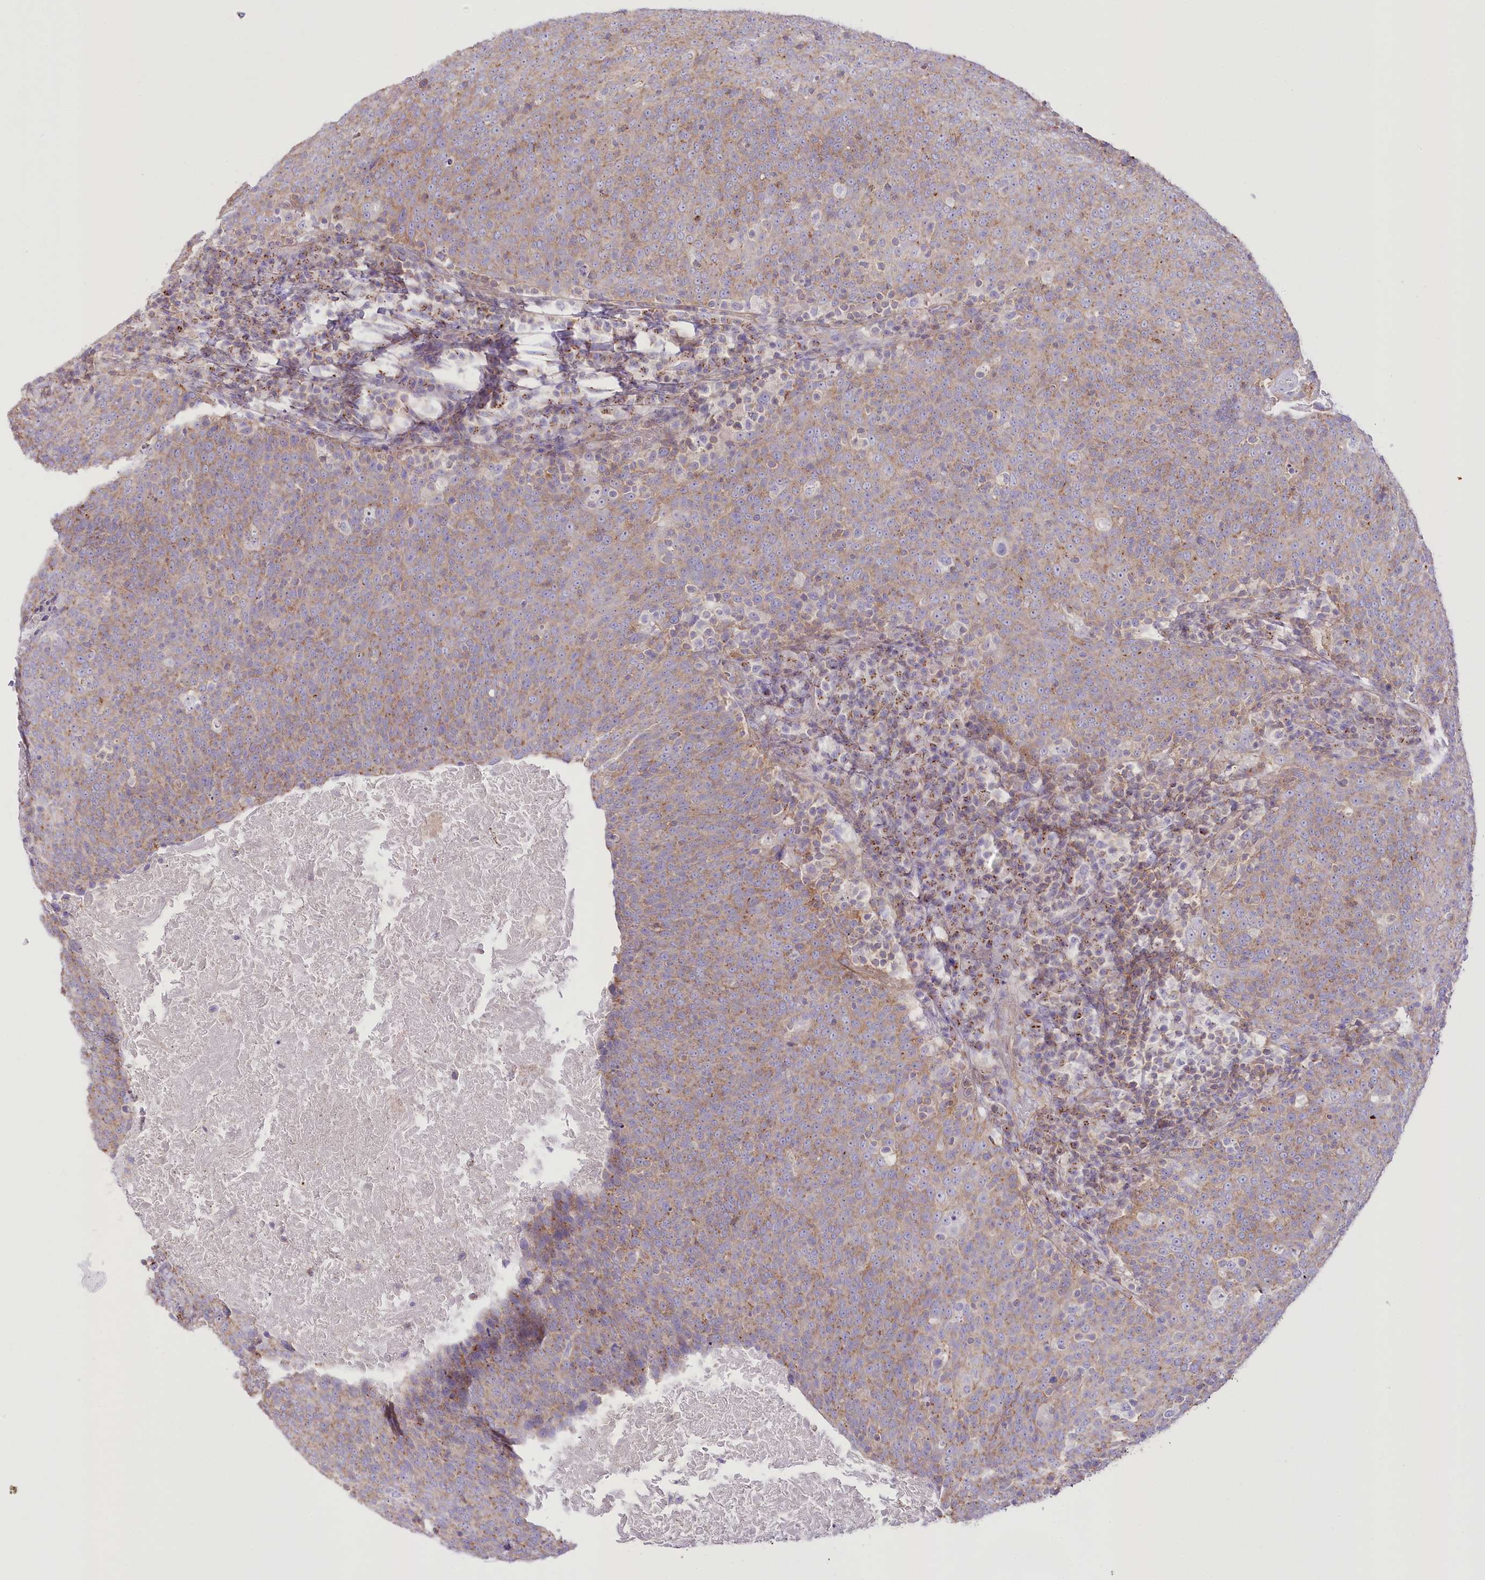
{"staining": {"intensity": "moderate", "quantity": ">75%", "location": "cytoplasmic/membranous"}, "tissue": "head and neck cancer", "cell_type": "Tumor cells", "image_type": "cancer", "snomed": [{"axis": "morphology", "description": "Squamous cell carcinoma, NOS"}, {"axis": "morphology", "description": "Squamous cell carcinoma, metastatic, NOS"}, {"axis": "topography", "description": "Lymph node"}, {"axis": "topography", "description": "Head-Neck"}], "caption": "Brown immunohistochemical staining in metastatic squamous cell carcinoma (head and neck) demonstrates moderate cytoplasmic/membranous positivity in approximately >75% of tumor cells.", "gene": "FAM216A", "patient": {"sex": "male", "age": 62}}